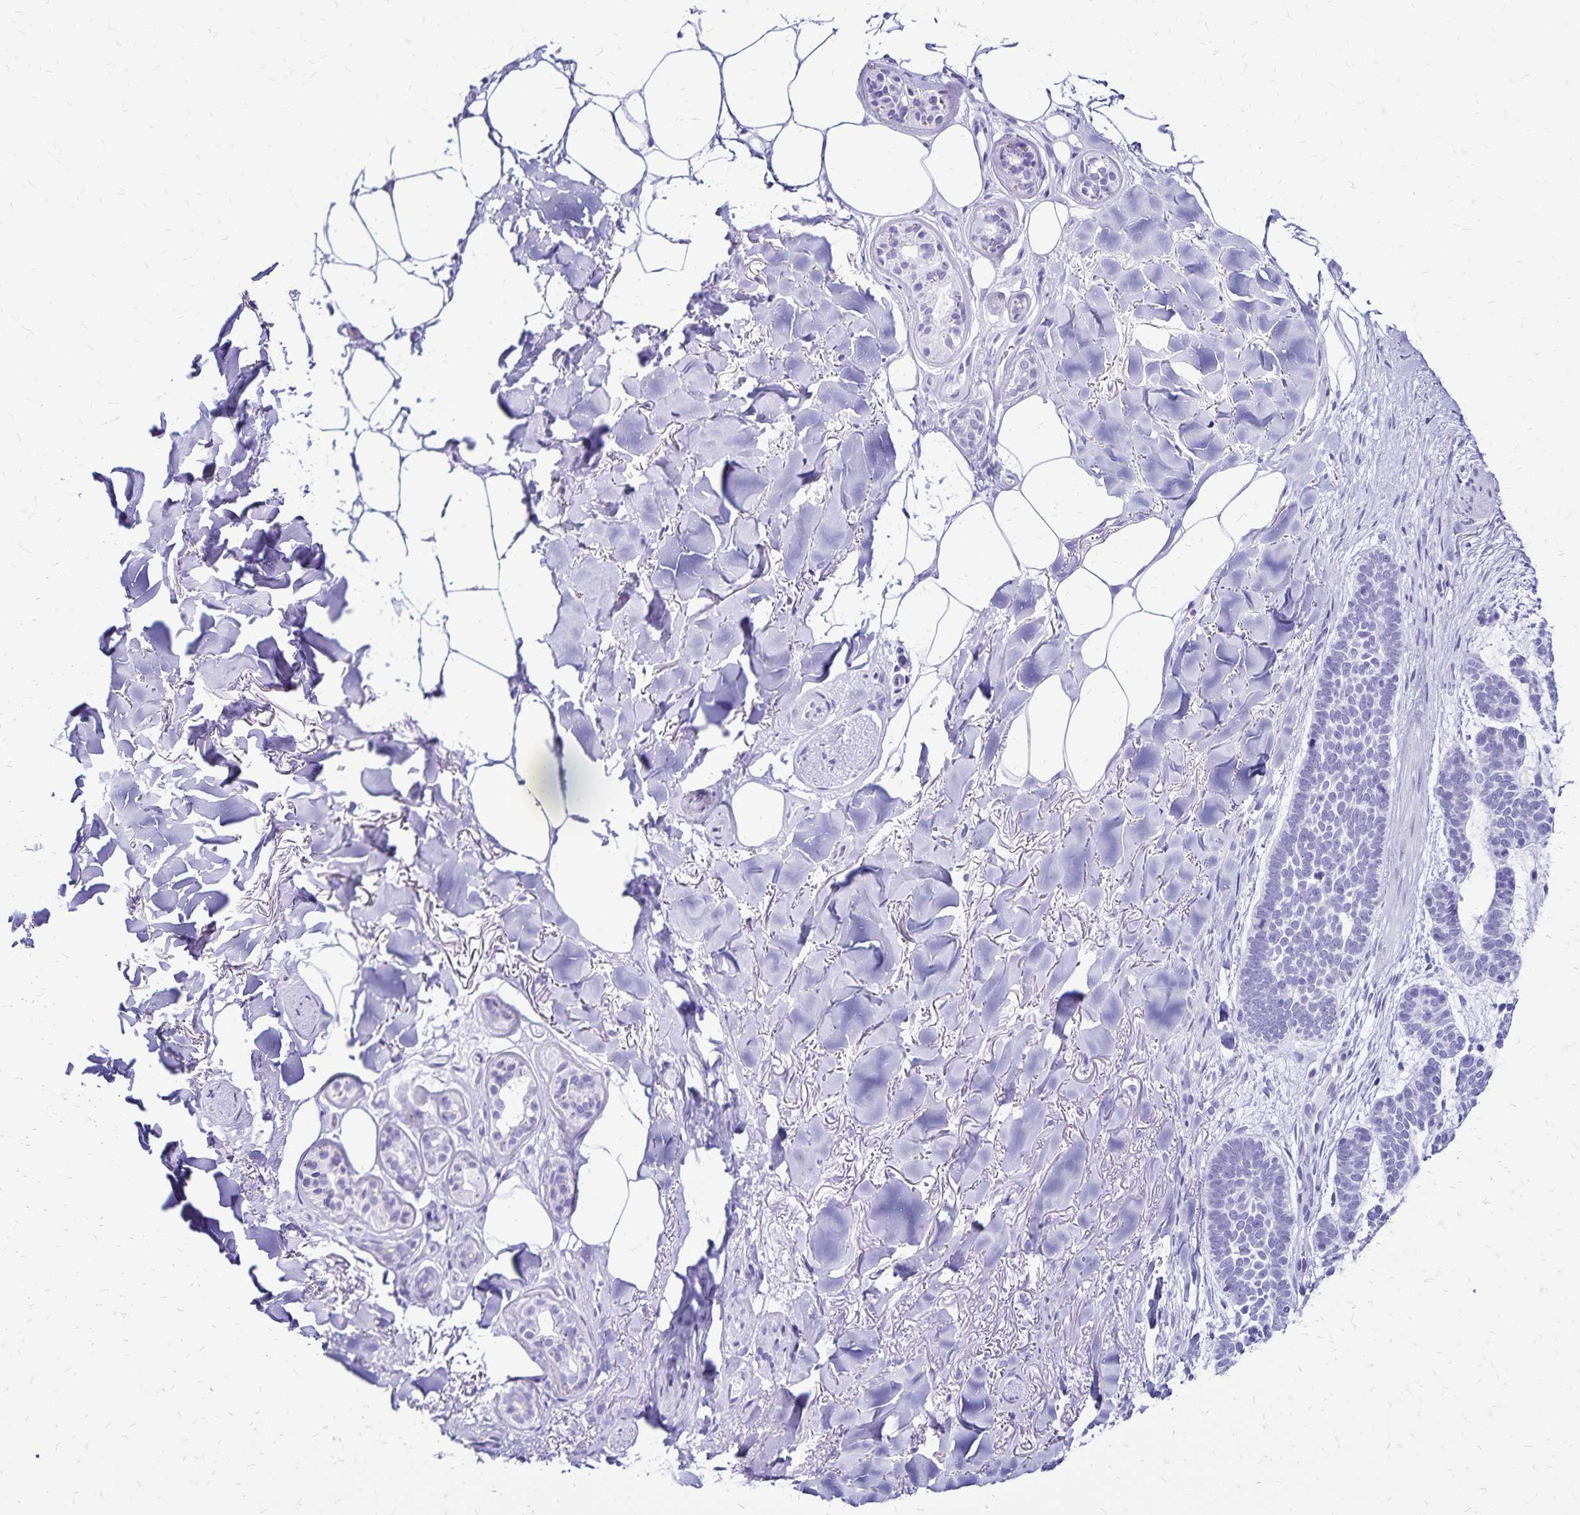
{"staining": {"intensity": "negative", "quantity": "none", "location": "none"}, "tissue": "skin cancer", "cell_type": "Tumor cells", "image_type": "cancer", "snomed": [{"axis": "morphology", "description": "Basal cell carcinoma"}, {"axis": "topography", "description": "Skin"}], "caption": "This image is of basal cell carcinoma (skin) stained with immunohistochemistry to label a protein in brown with the nuclei are counter-stained blue. There is no positivity in tumor cells.", "gene": "LIN28B", "patient": {"sex": "female", "age": 82}}